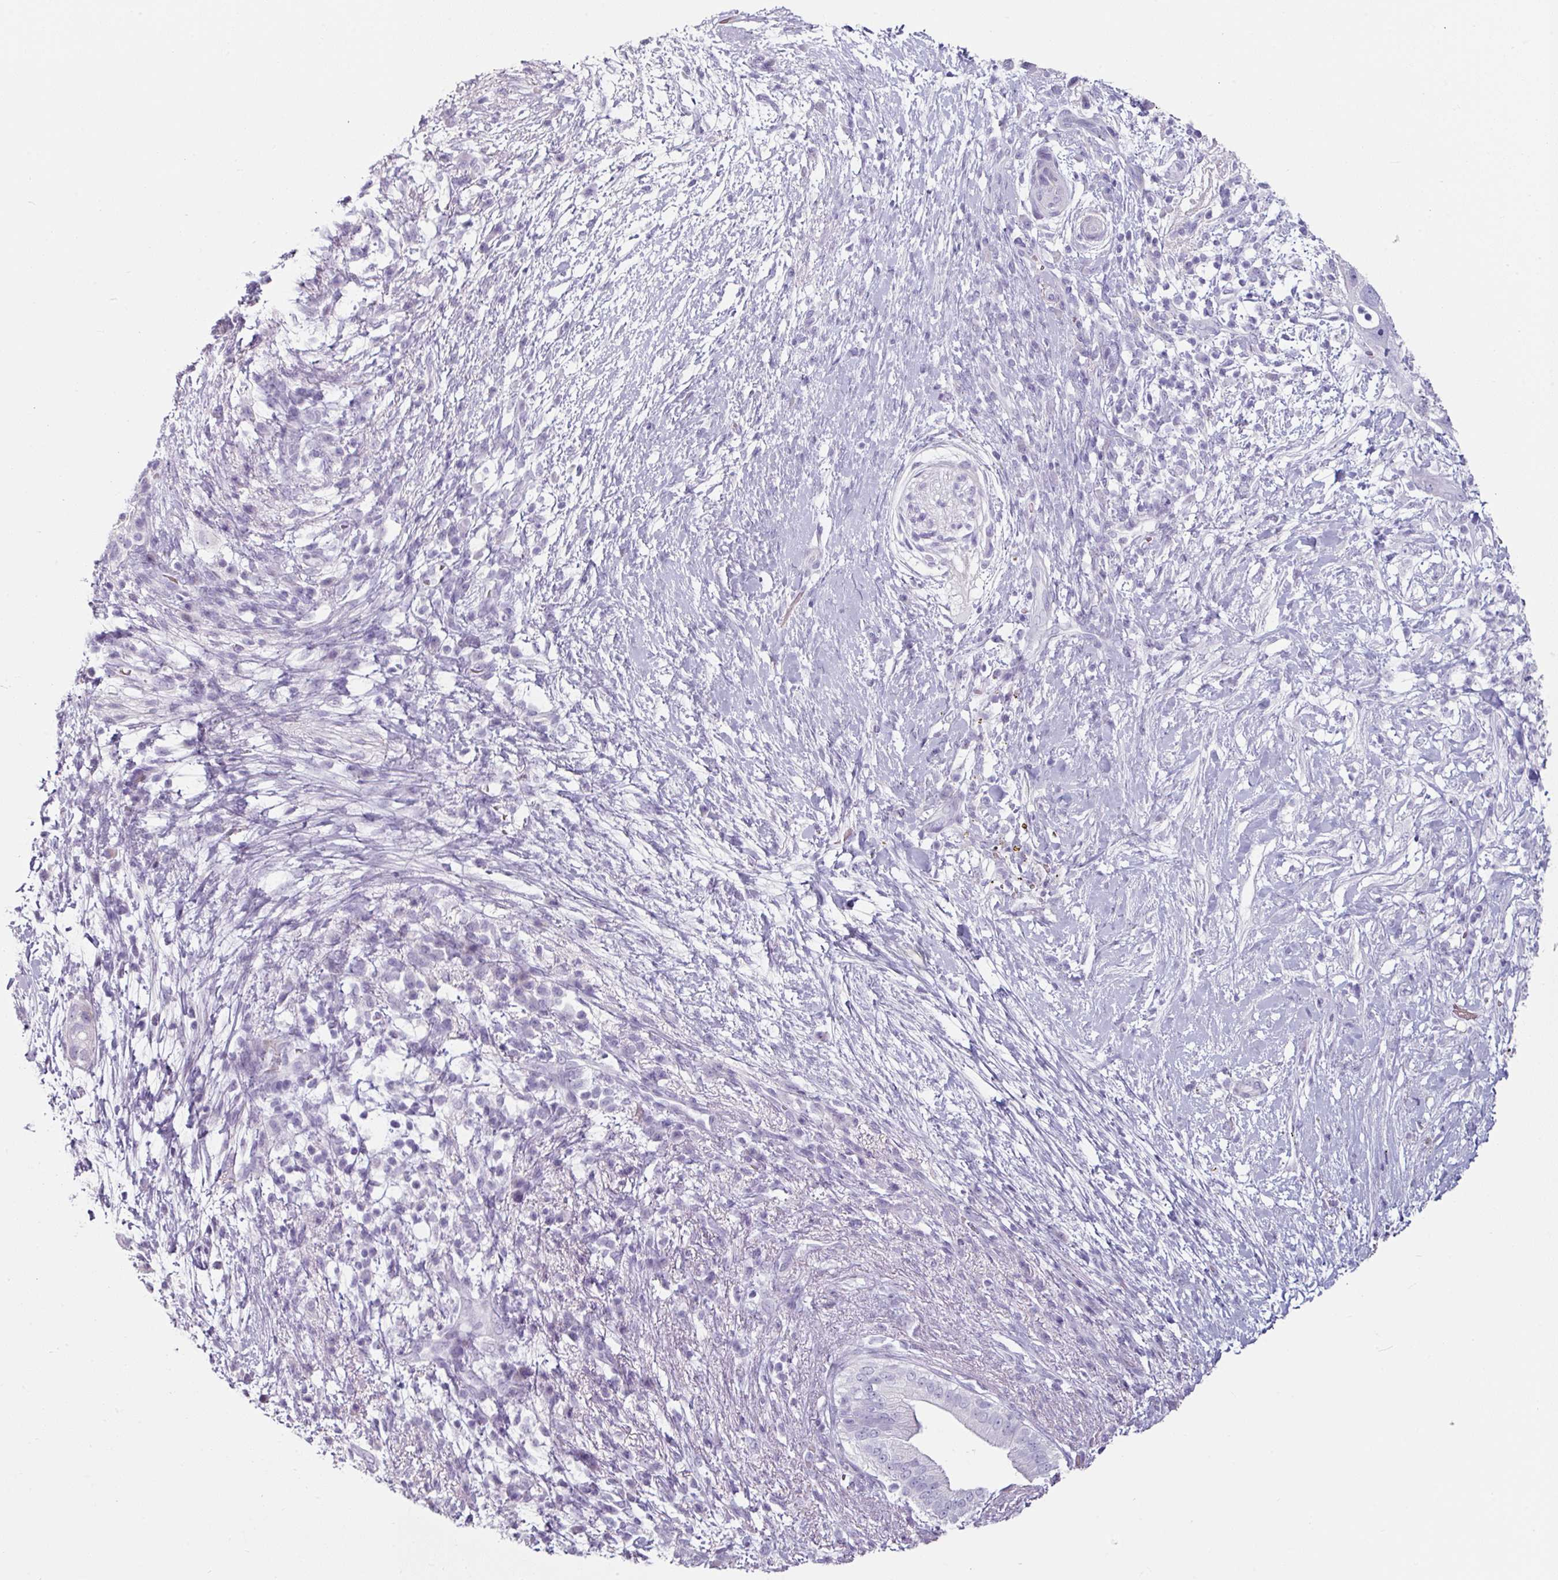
{"staining": {"intensity": "negative", "quantity": "none", "location": "none"}, "tissue": "pancreatic cancer", "cell_type": "Tumor cells", "image_type": "cancer", "snomed": [{"axis": "morphology", "description": "Adenocarcinoma, NOS"}, {"axis": "topography", "description": "Pancreas"}], "caption": "High power microscopy image of an immunohistochemistry micrograph of pancreatic cancer, revealing no significant staining in tumor cells.", "gene": "CLCA1", "patient": {"sex": "female", "age": 72}}